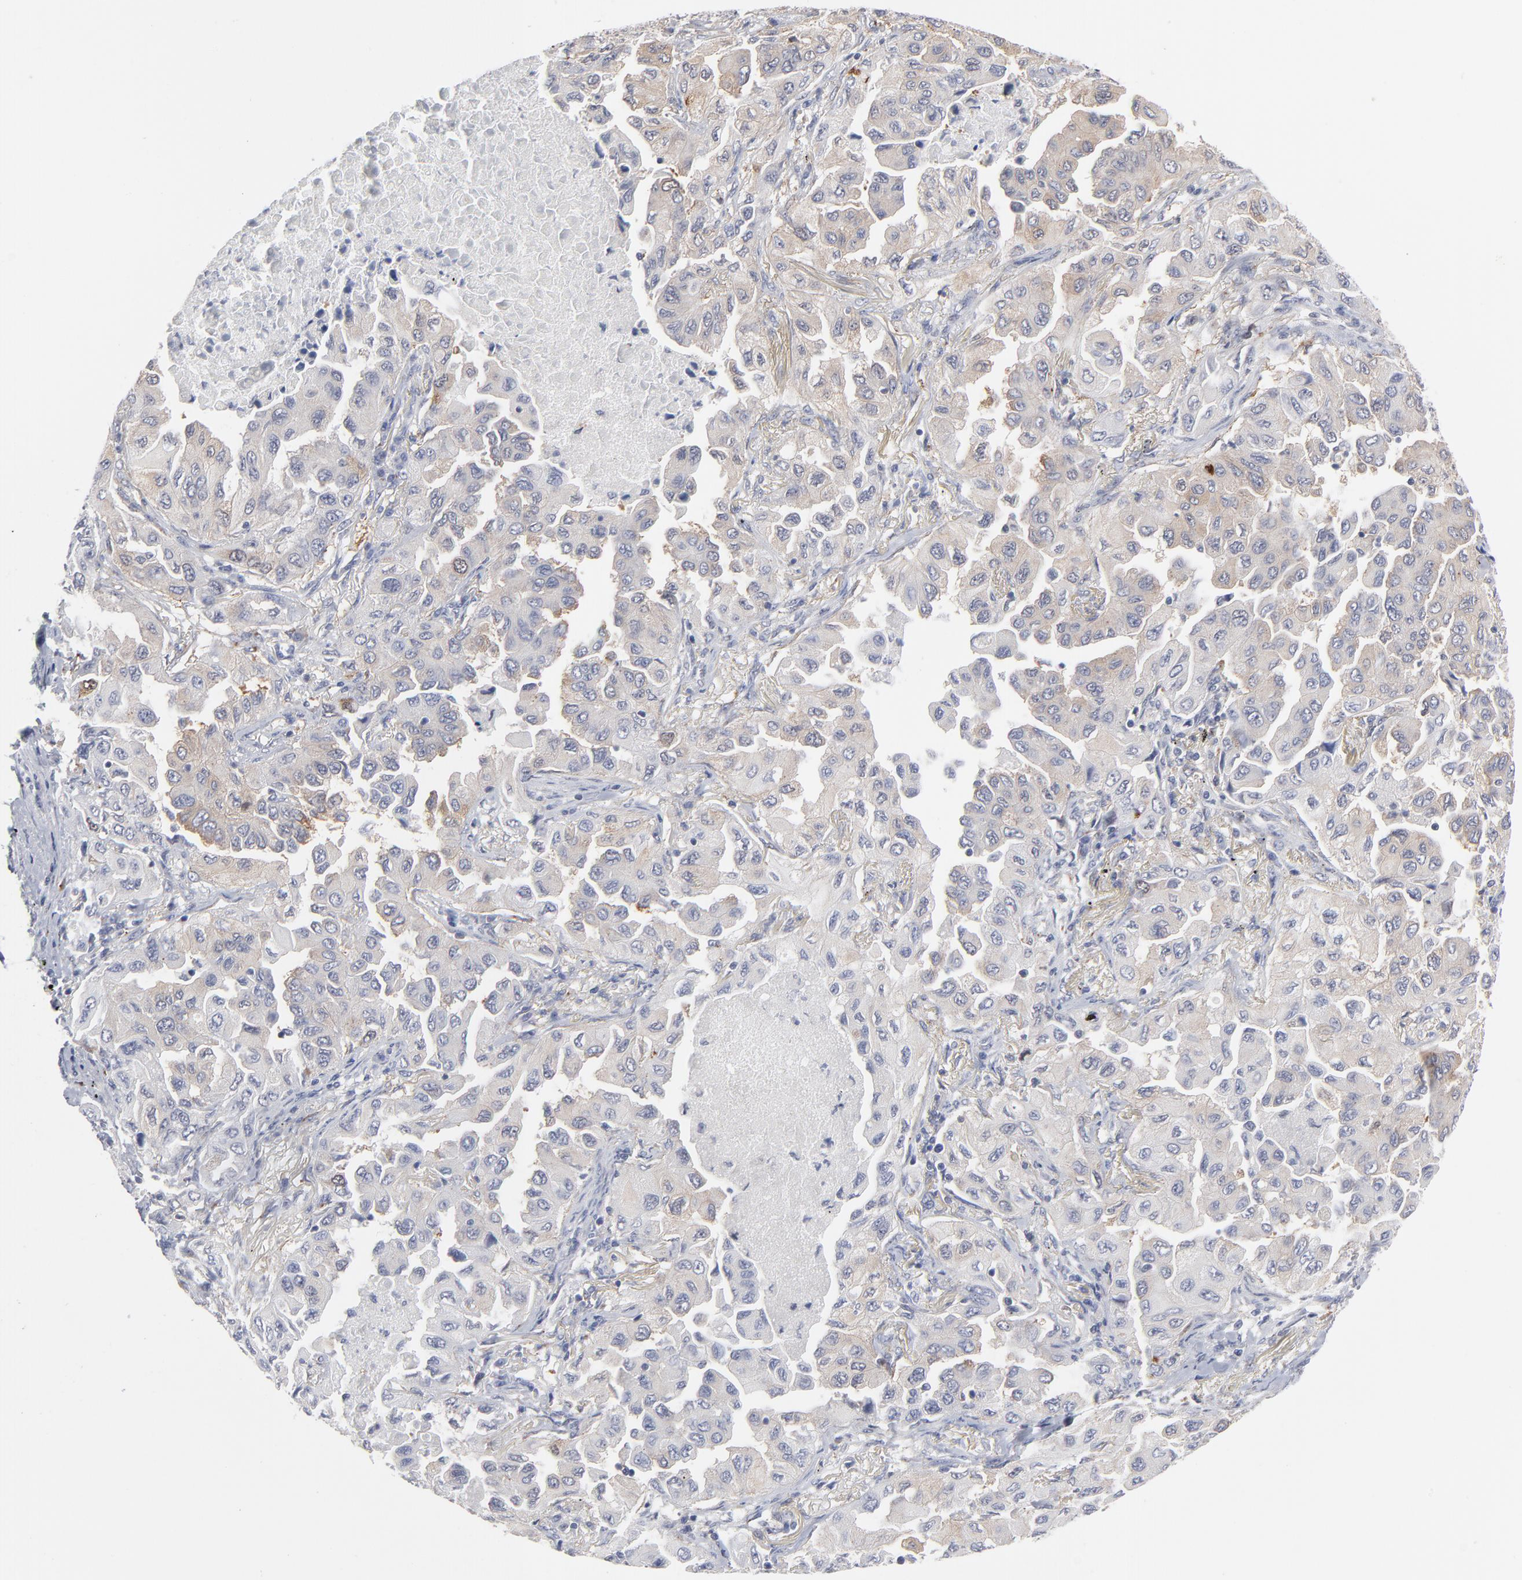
{"staining": {"intensity": "negative", "quantity": "none", "location": "none"}, "tissue": "lung cancer", "cell_type": "Tumor cells", "image_type": "cancer", "snomed": [{"axis": "morphology", "description": "Adenocarcinoma, NOS"}, {"axis": "topography", "description": "Lung"}], "caption": "High power microscopy photomicrograph of an immunohistochemistry micrograph of lung adenocarcinoma, revealing no significant positivity in tumor cells.", "gene": "AURKA", "patient": {"sex": "female", "age": 65}}